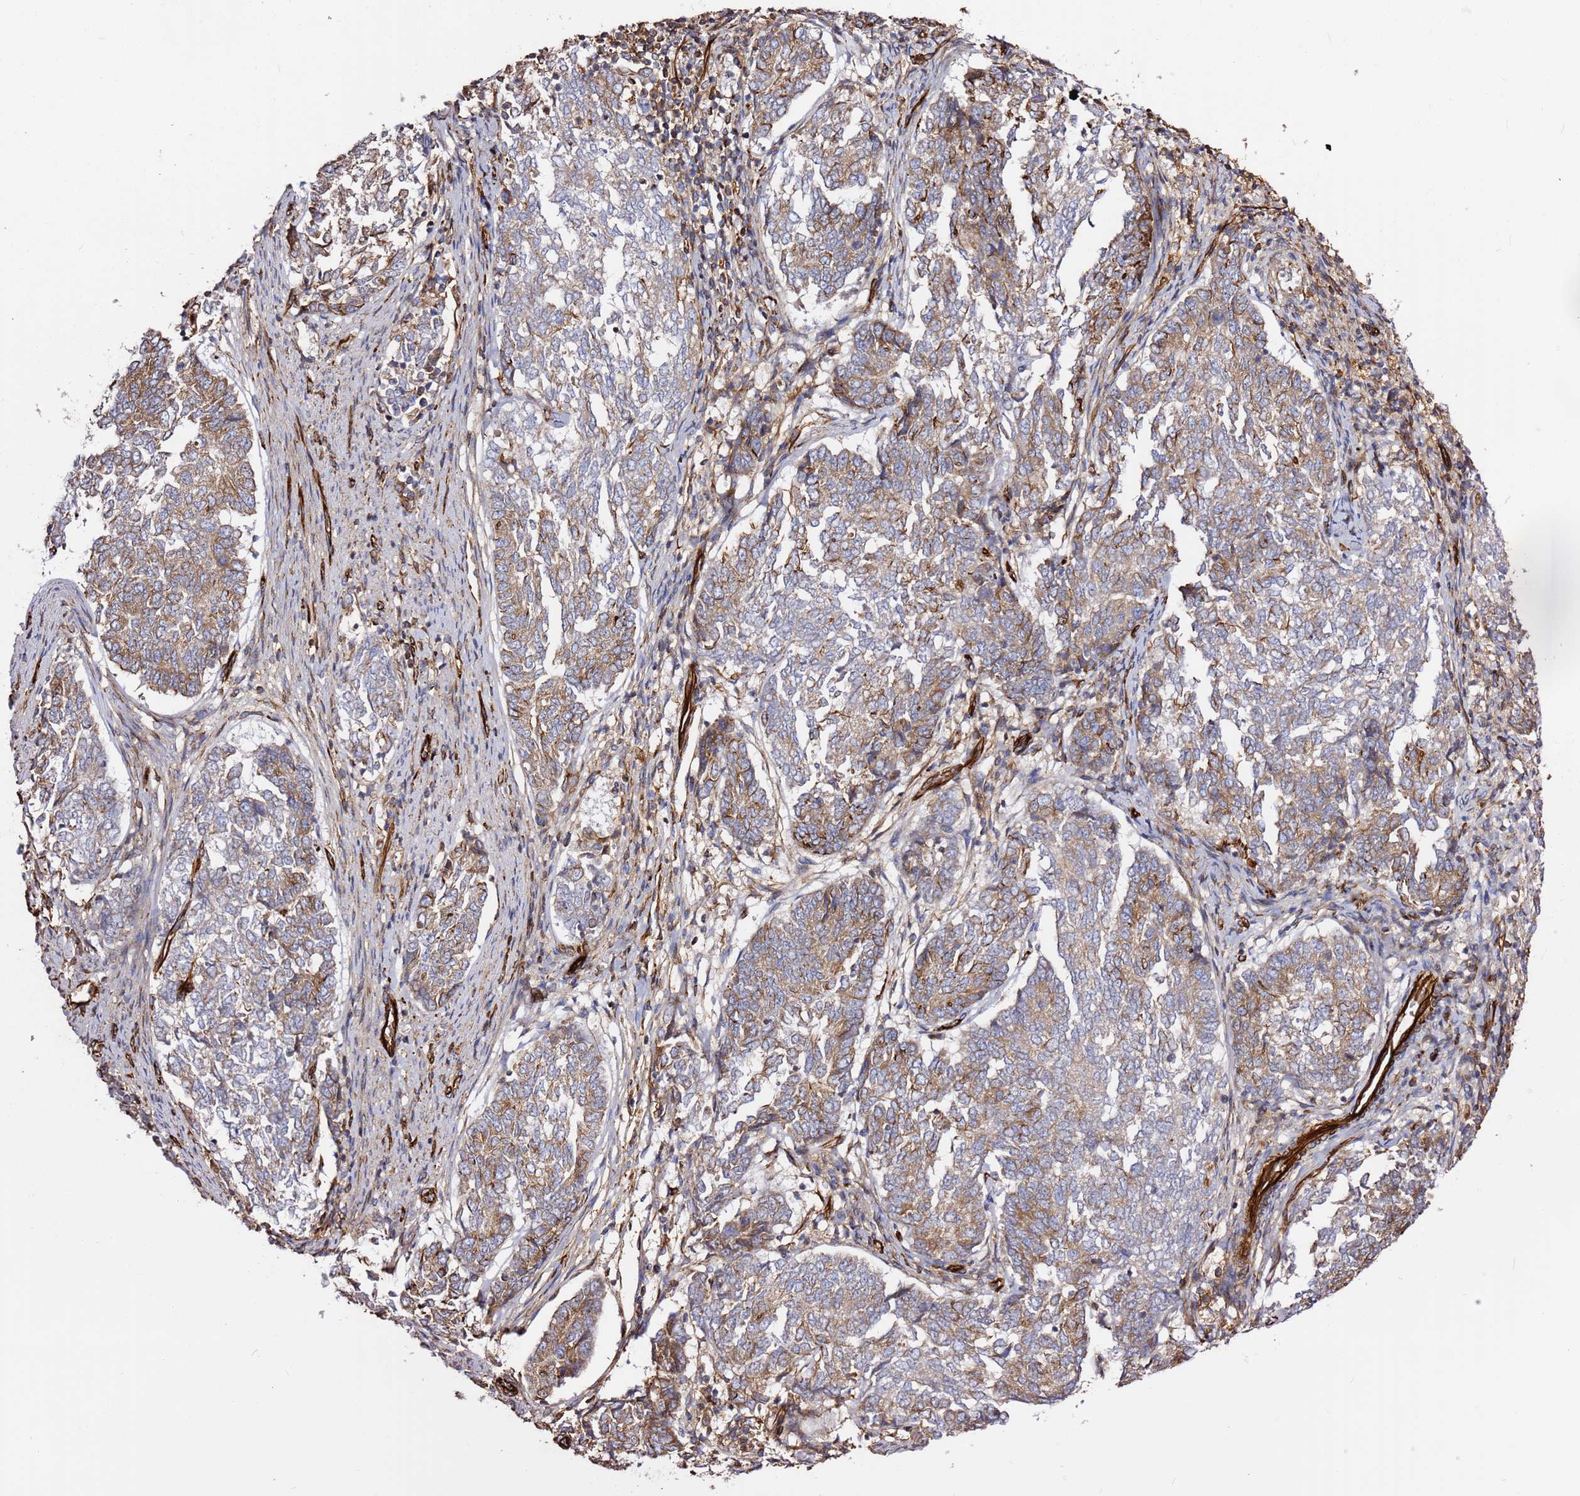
{"staining": {"intensity": "moderate", "quantity": "25%-75%", "location": "cytoplasmic/membranous"}, "tissue": "endometrial cancer", "cell_type": "Tumor cells", "image_type": "cancer", "snomed": [{"axis": "morphology", "description": "Adenocarcinoma, NOS"}, {"axis": "topography", "description": "Endometrium"}], "caption": "High-magnification brightfield microscopy of endometrial adenocarcinoma stained with DAB (3,3'-diaminobenzidine) (brown) and counterstained with hematoxylin (blue). tumor cells exhibit moderate cytoplasmic/membranous positivity is appreciated in about25%-75% of cells.", "gene": "MRGPRE", "patient": {"sex": "female", "age": 80}}